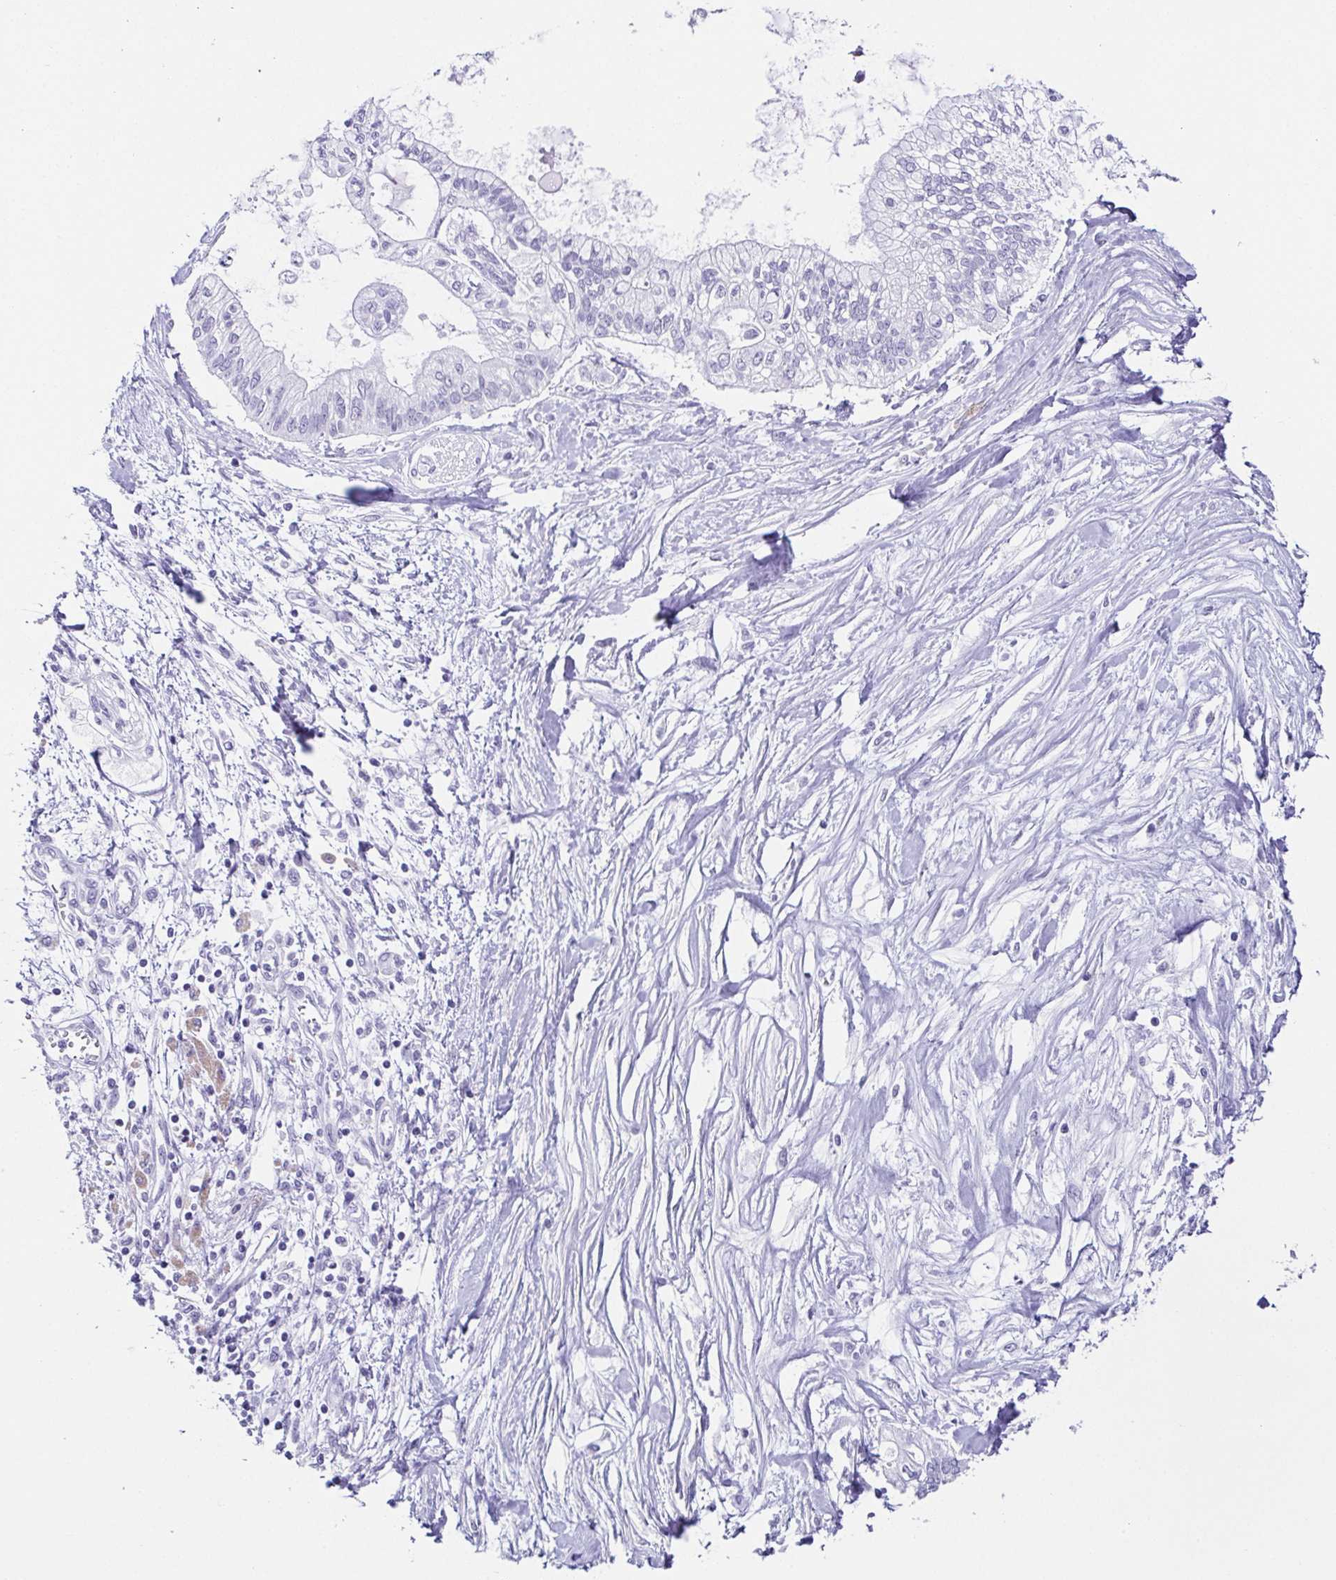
{"staining": {"intensity": "negative", "quantity": "none", "location": "none"}, "tissue": "pancreatic cancer", "cell_type": "Tumor cells", "image_type": "cancer", "snomed": [{"axis": "morphology", "description": "Adenocarcinoma, NOS"}, {"axis": "topography", "description": "Pancreas"}], "caption": "High magnification brightfield microscopy of pancreatic adenocarcinoma stained with DAB (brown) and counterstained with hematoxylin (blue): tumor cells show no significant expression.", "gene": "ESX1", "patient": {"sex": "female", "age": 77}}